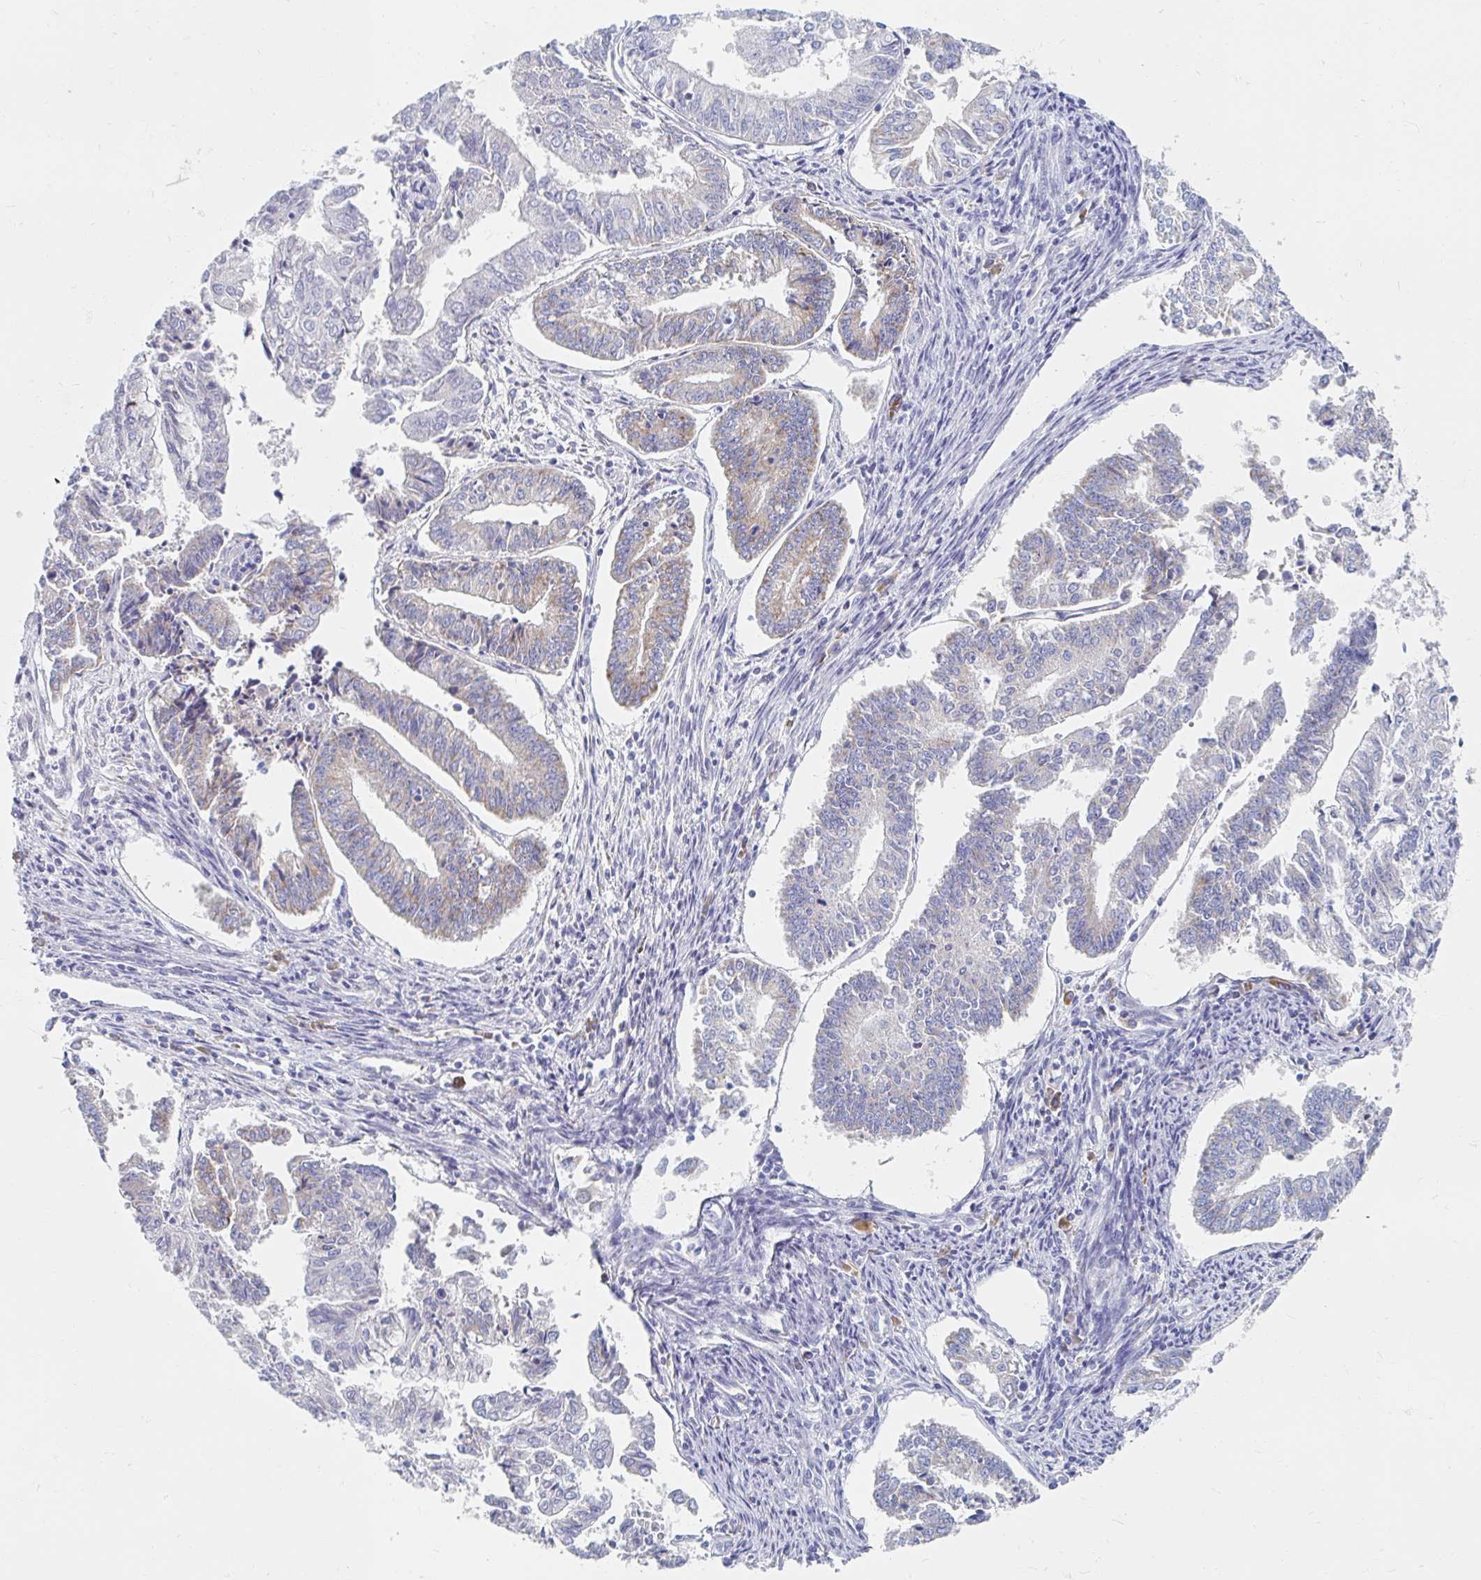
{"staining": {"intensity": "weak", "quantity": "<25%", "location": "cytoplasmic/membranous"}, "tissue": "endometrial cancer", "cell_type": "Tumor cells", "image_type": "cancer", "snomed": [{"axis": "morphology", "description": "Adenocarcinoma, NOS"}, {"axis": "topography", "description": "Endometrium"}], "caption": "This is an immunohistochemistry histopathology image of adenocarcinoma (endometrial). There is no positivity in tumor cells.", "gene": "MYLK2", "patient": {"sex": "female", "age": 61}}